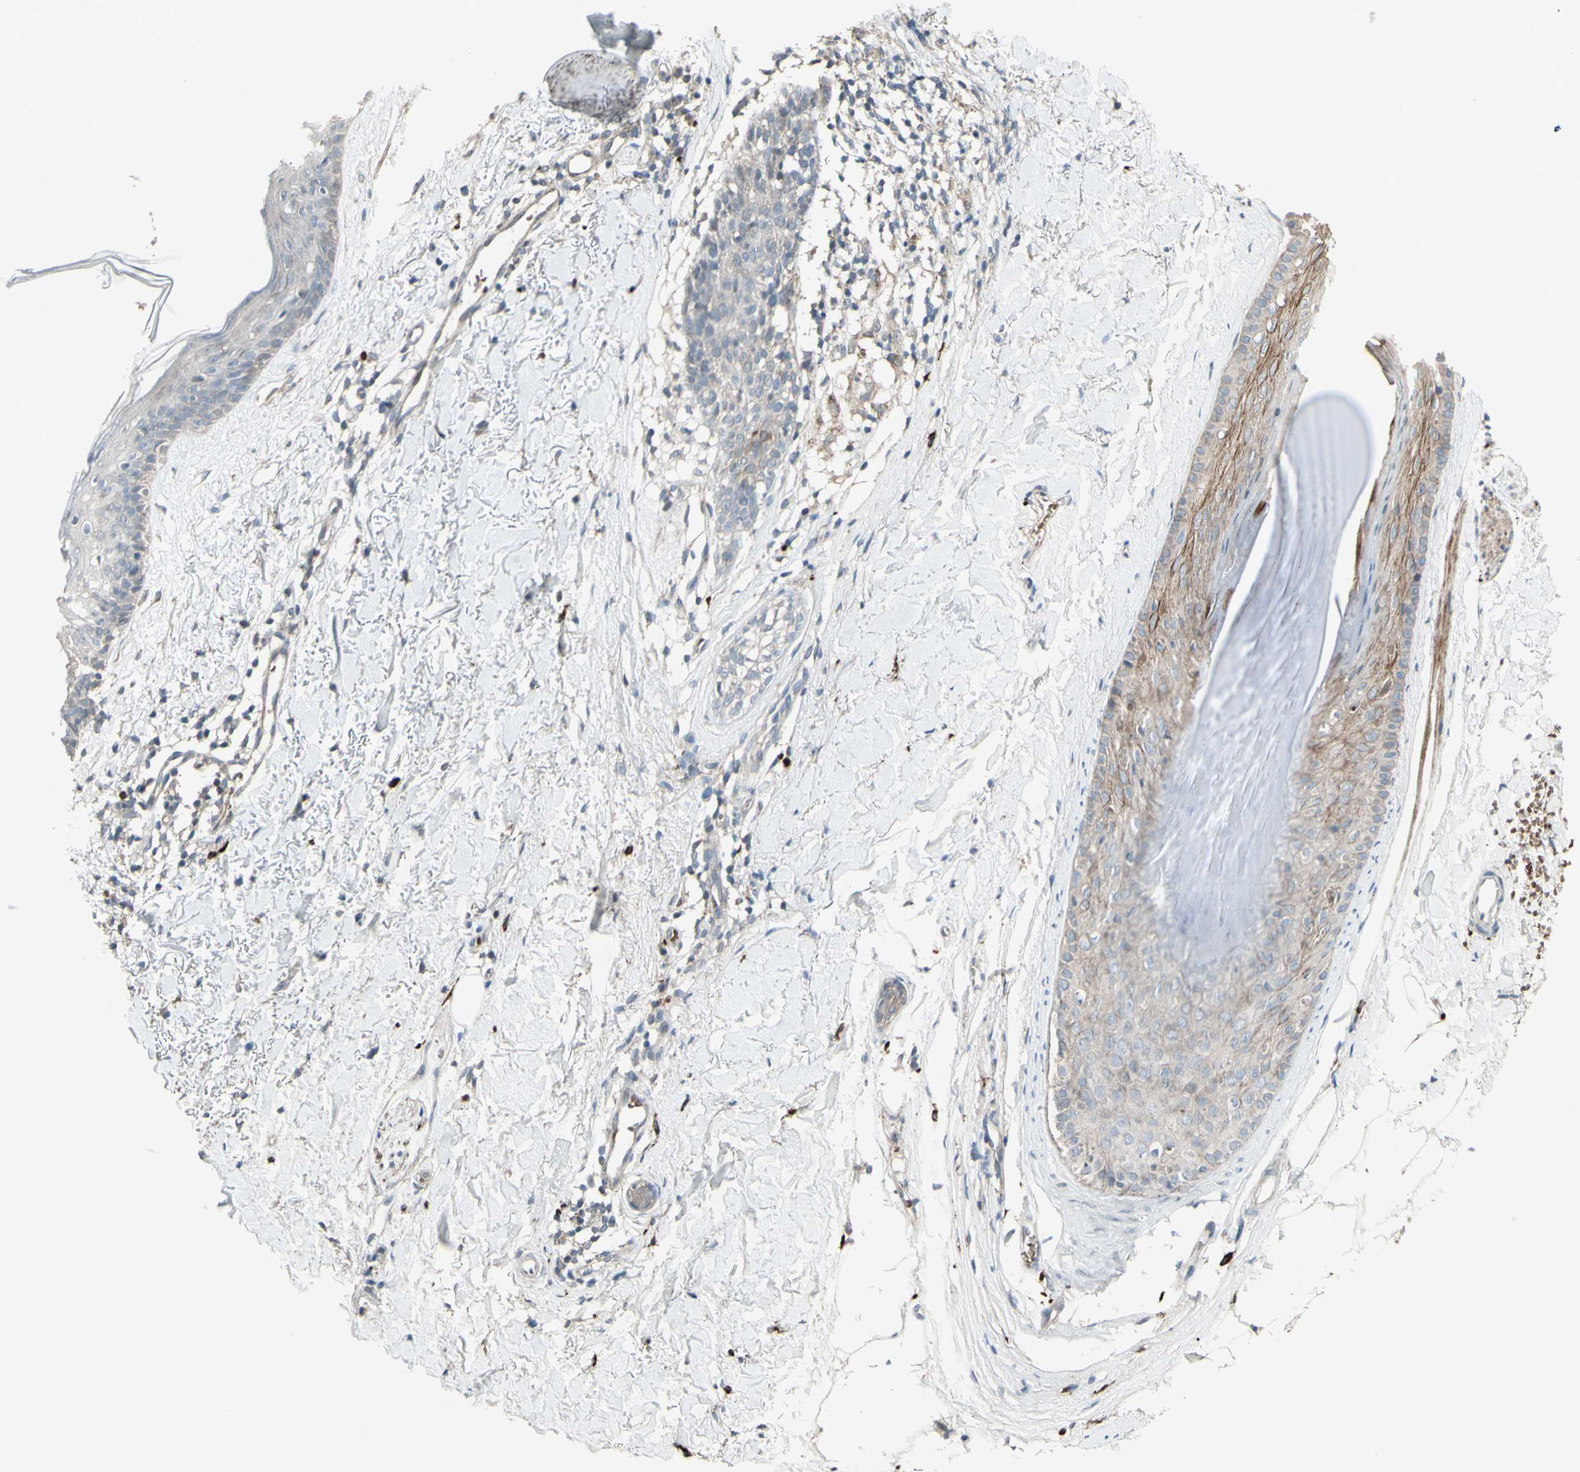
{"staining": {"intensity": "weak", "quantity": ">75%", "location": "cytoplasmic/membranous"}, "tissue": "skin cancer", "cell_type": "Tumor cells", "image_type": "cancer", "snomed": [{"axis": "morphology", "description": "Normal tissue, NOS"}, {"axis": "morphology", "description": "Basal cell carcinoma"}, {"axis": "topography", "description": "Skin"}], "caption": "This image displays skin cancer (basal cell carcinoma) stained with immunohistochemistry to label a protein in brown. The cytoplasmic/membranous of tumor cells show weak positivity for the protein. Nuclei are counter-stained blue.", "gene": "GRAMD1B", "patient": {"sex": "female", "age": 70}}